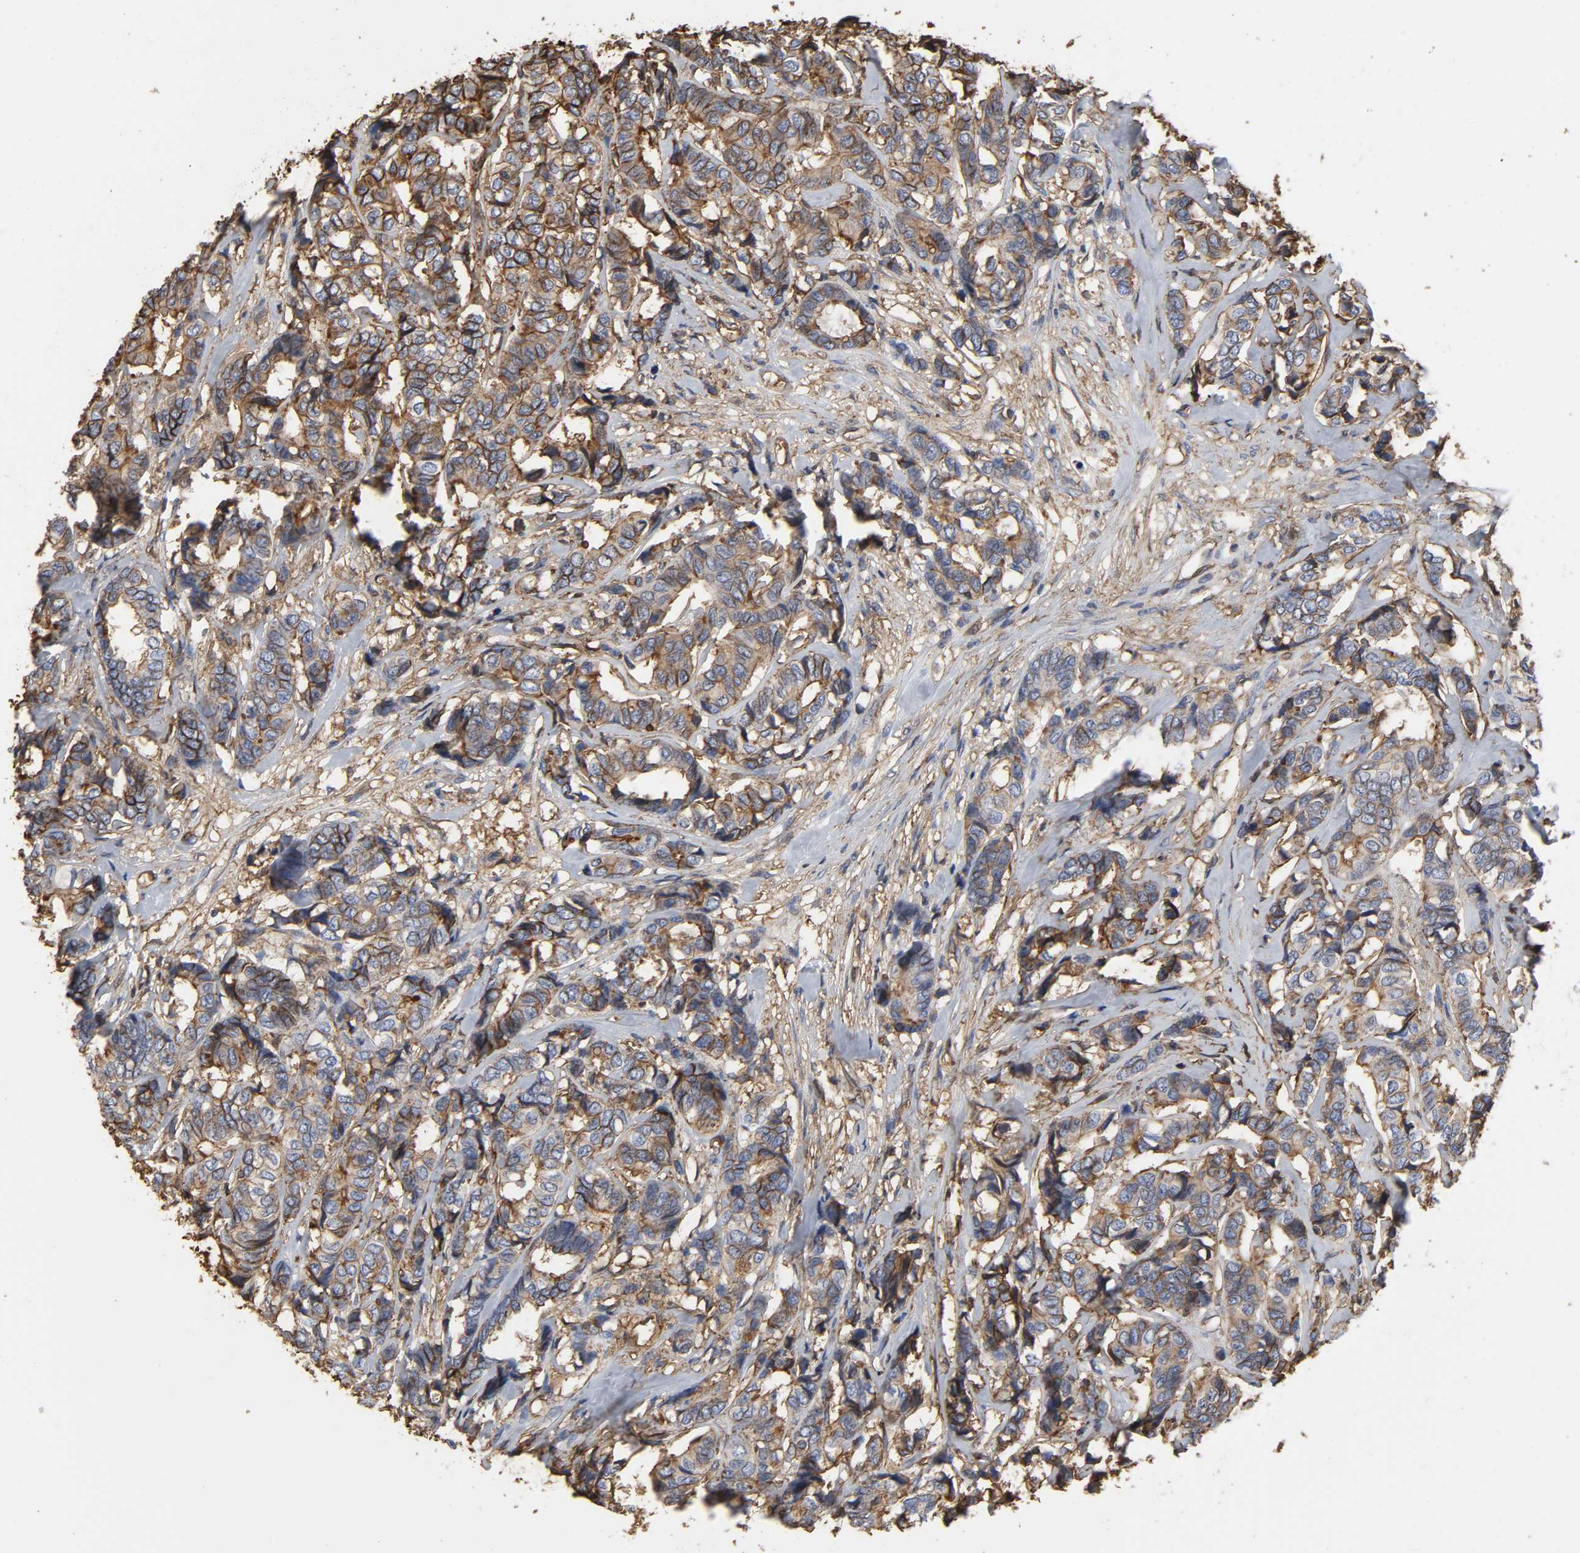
{"staining": {"intensity": "moderate", "quantity": ">75%", "location": "cytoplasmic/membranous"}, "tissue": "breast cancer", "cell_type": "Tumor cells", "image_type": "cancer", "snomed": [{"axis": "morphology", "description": "Duct carcinoma"}, {"axis": "topography", "description": "Breast"}], "caption": "An image of breast infiltrating ductal carcinoma stained for a protein reveals moderate cytoplasmic/membranous brown staining in tumor cells. Nuclei are stained in blue.", "gene": "ANXA2", "patient": {"sex": "female", "age": 87}}